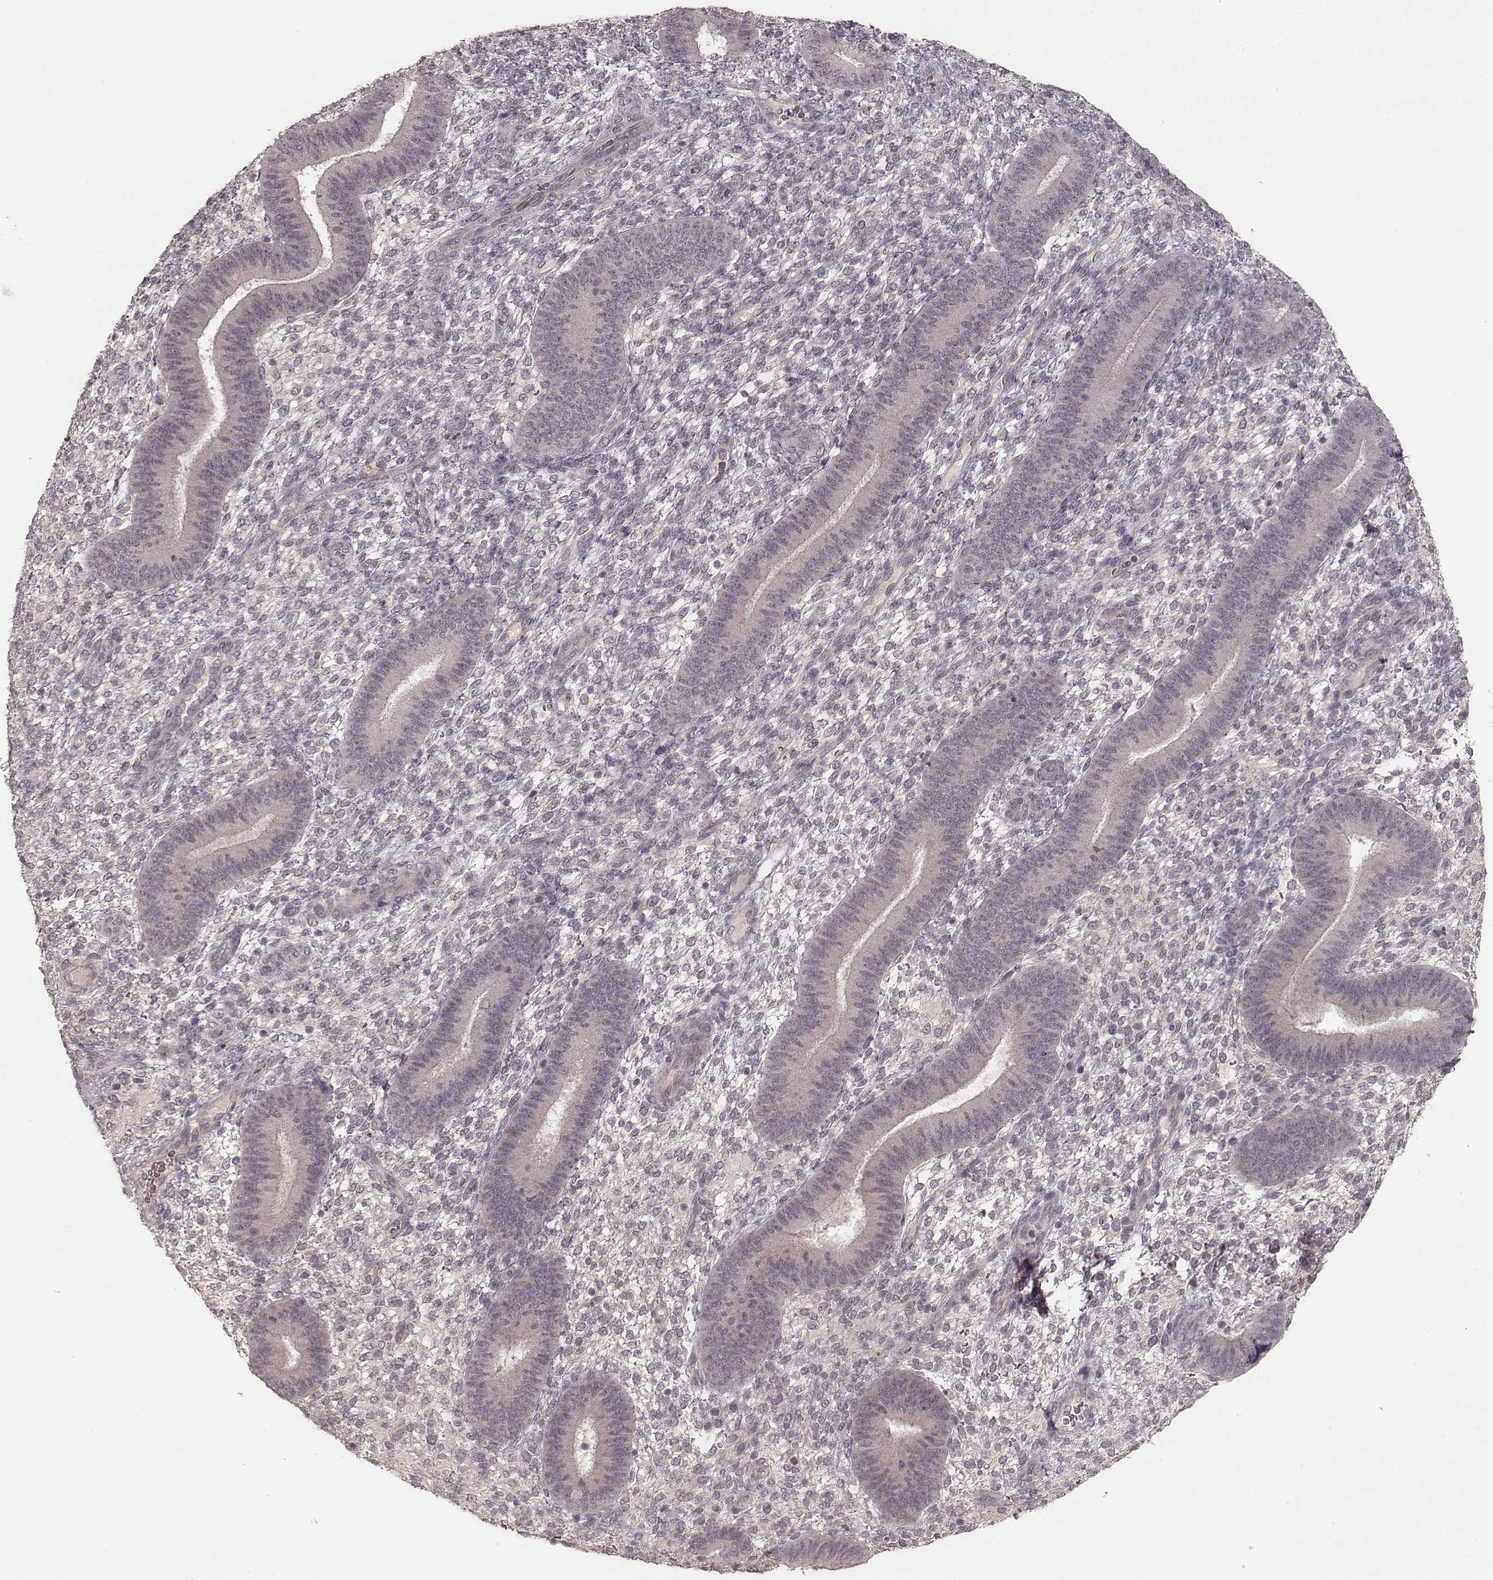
{"staining": {"intensity": "negative", "quantity": "none", "location": "none"}, "tissue": "endometrium", "cell_type": "Cells in endometrial stroma", "image_type": "normal", "snomed": [{"axis": "morphology", "description": "Normal tissue, NOS"}, {"axis": "topography", "description": "Endometrium"}], "caption": "There is no significant staining in cells in endometrial stroma of endometrium. (DAB (3,3'-diaminobenzidine) immunohistochemistry, high magnification).", "gene": "LY6K", "patient": {"sex": "female", "age": 39}}